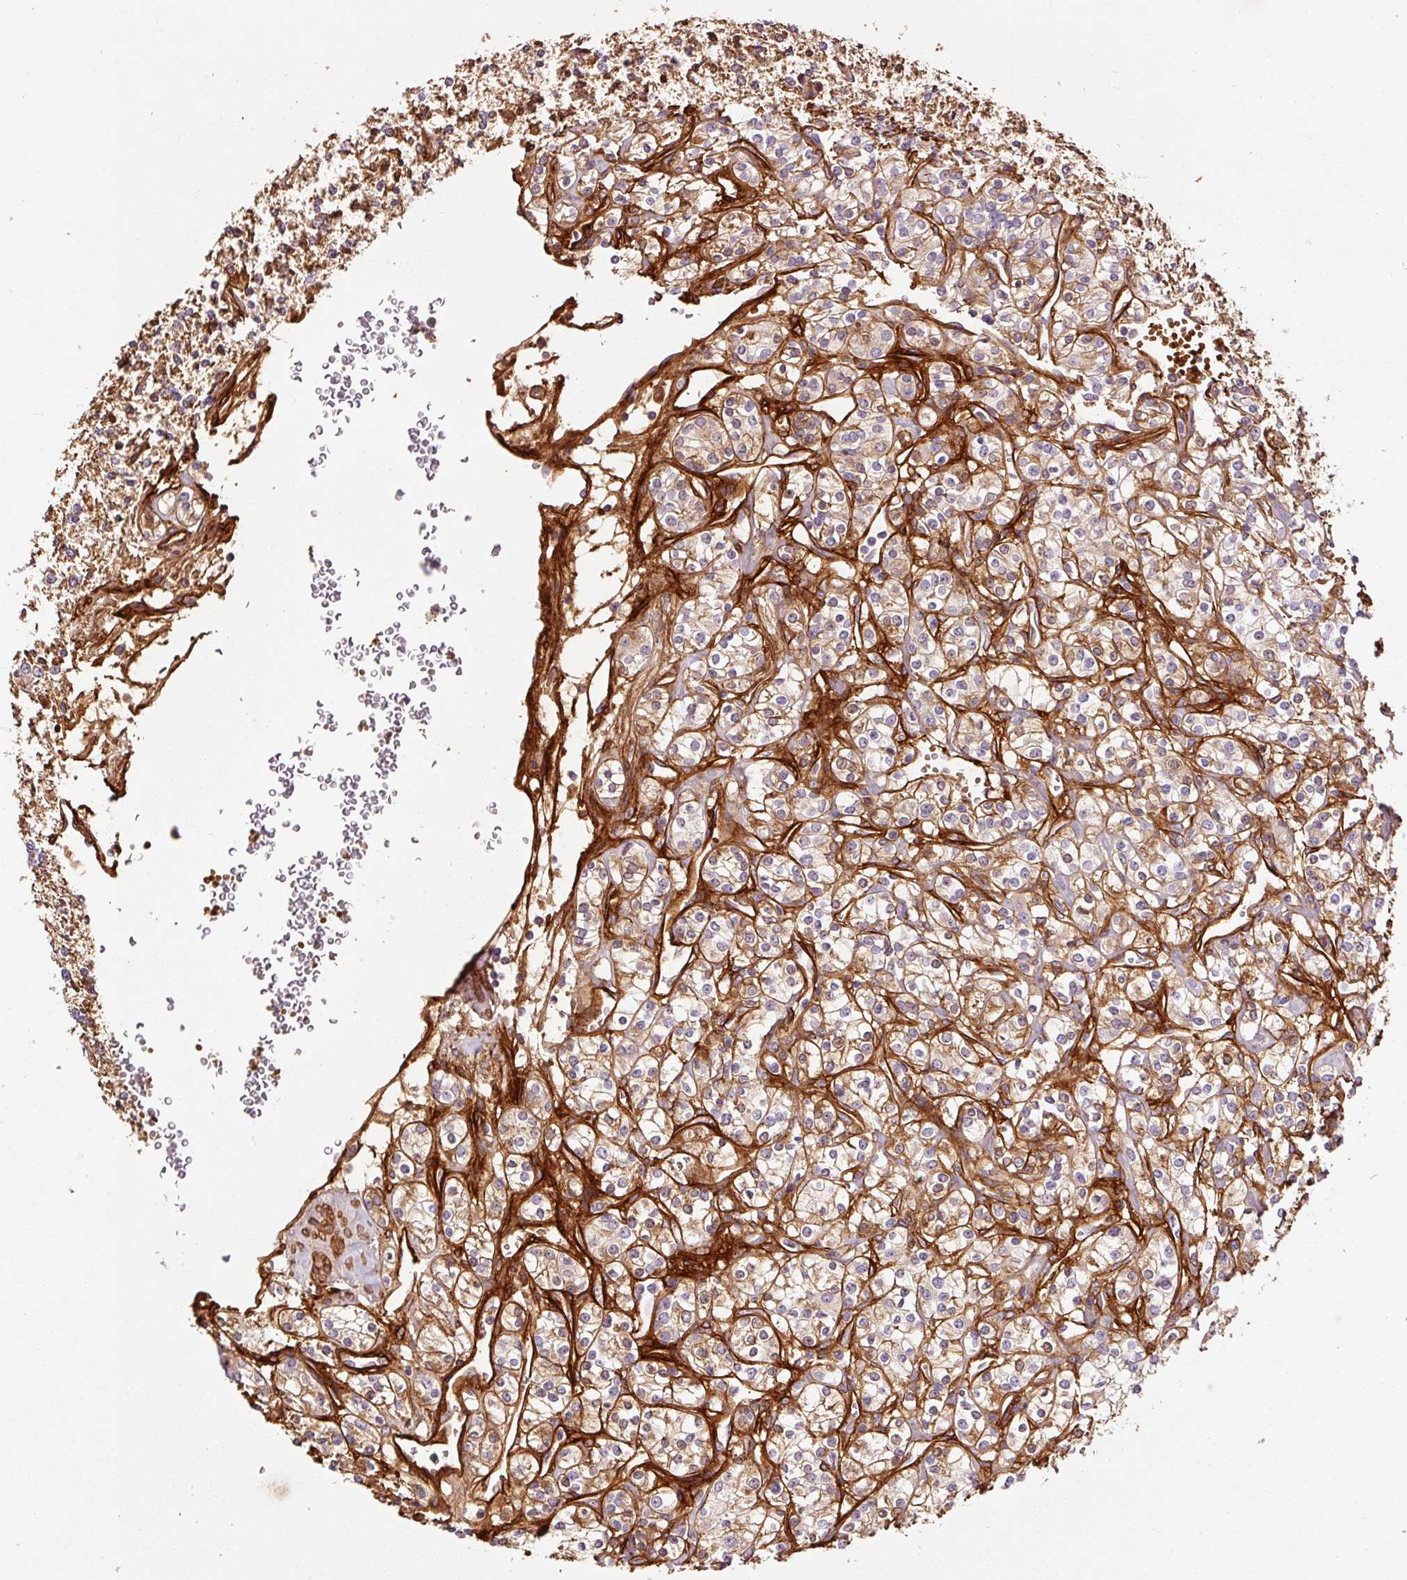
{"staining": {"intensity": "weak", "quantity": ">75%", "location": "cytoplasmic/membranous"}, "tissue": "renal cancer", "cell_type": "Tumor cells", "image_type": "cancer", "snomed": [{"axis": "morphology", "description": "Adenocarcinoma, NOS"}, {"axis": "topography", "description": "Kidney"}], "caption": "The micrograph exhibits staining of renal cancer (adenocarcinoma), revealing weak cytoplasmic/membranous protein positivity (brown color) within tumor cells. (Brightfield microscopy of DAB IHC at high magnification).", "gene": "NID2", "patient": {"sex": "male", "age": 77}}